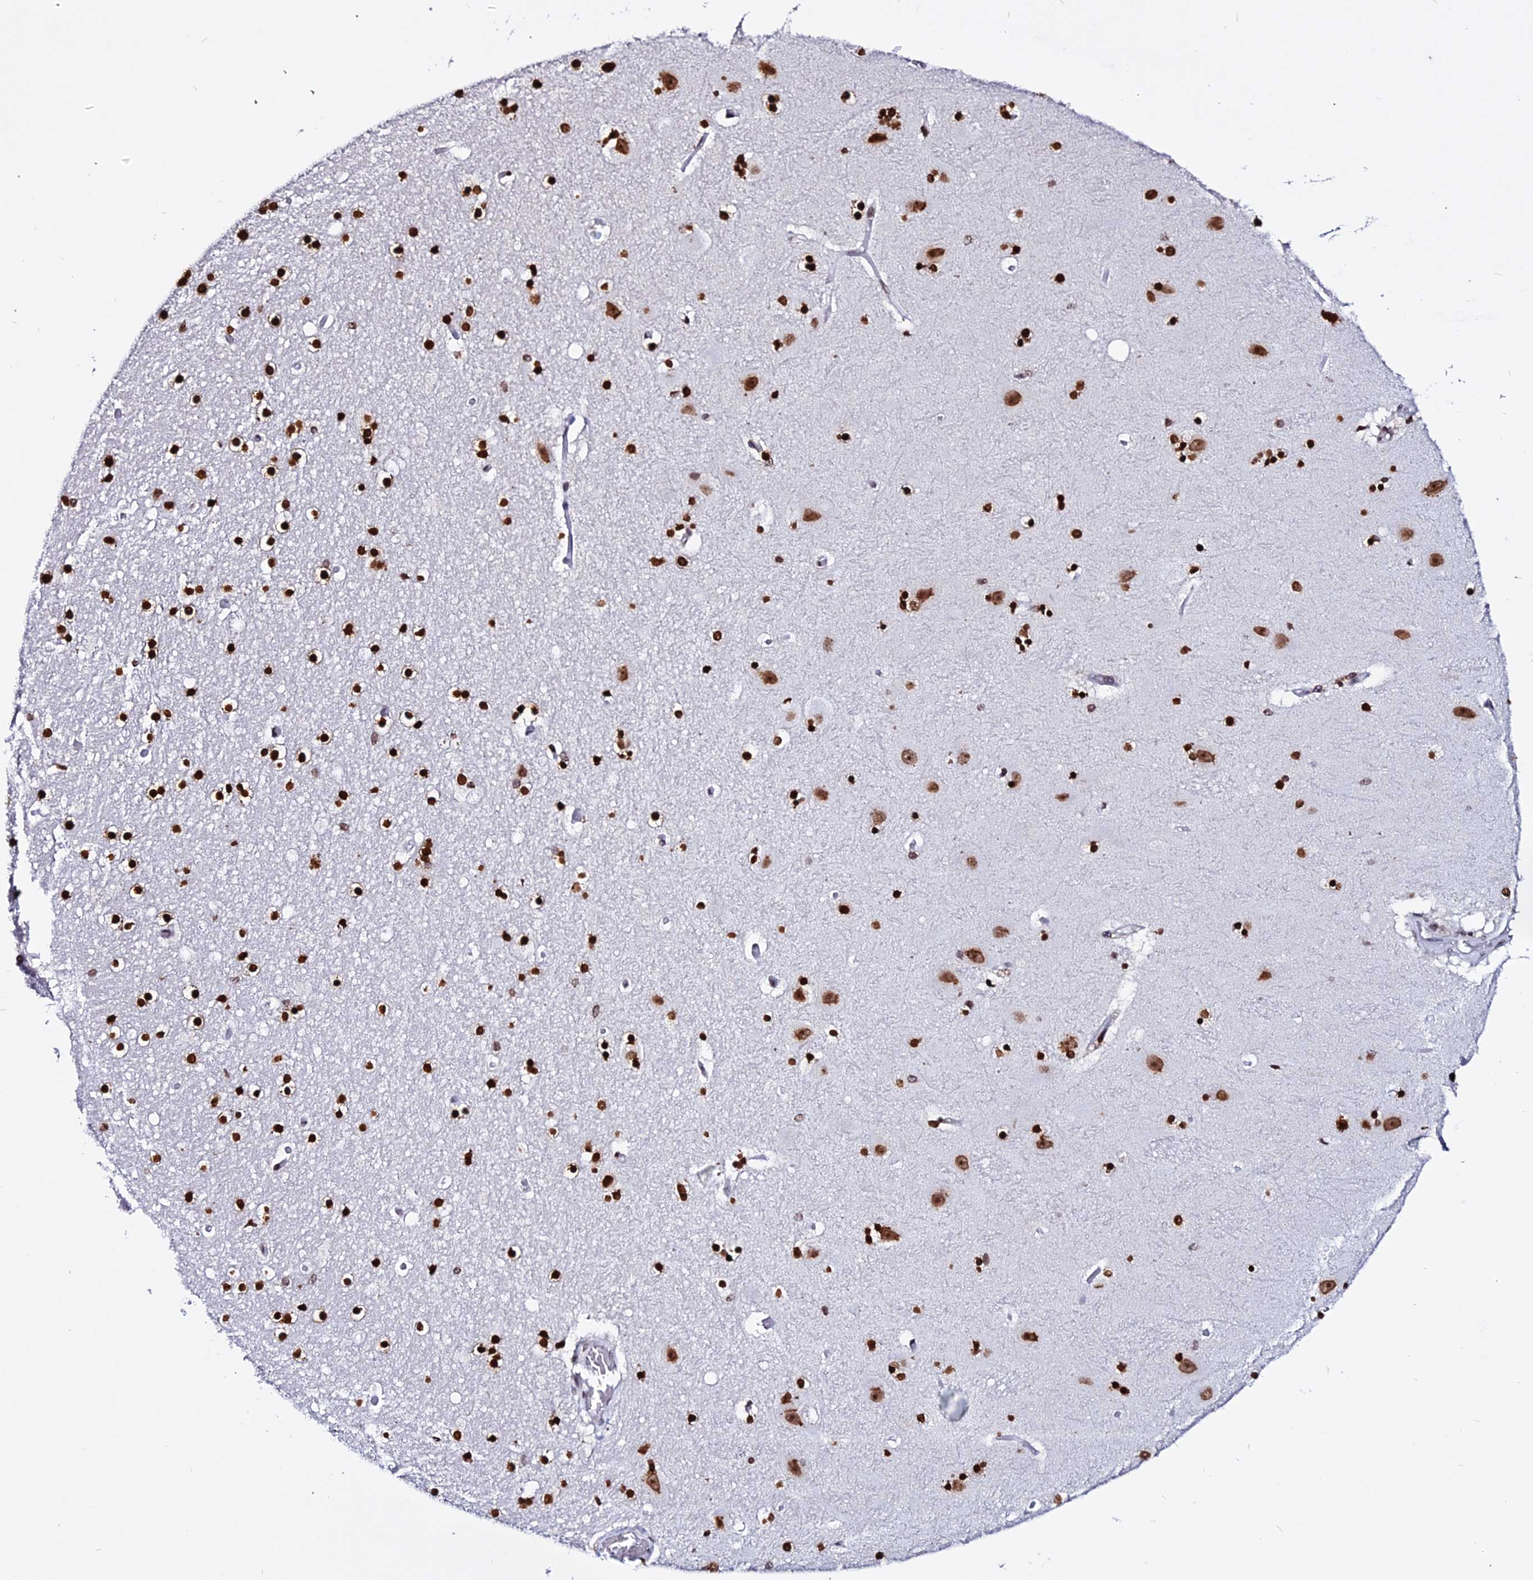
{"staining": {"intensity": "strong", "quantity": ">75%", "location": "nuclear"}, "tissue": "hippocampus", "cell_type": "Glial cells", "image_type": "normal", "snomed": [{"axis": "morphology", "description": "Normal tissue, NOS"}, {"axis": "topography", "description": "Hippocampus"}], "caption": "The histopathology image reveals staining of normal hippocampus, revealing strong nuclear protein expression (brown color) within glial cells.", "gene": "ENSG00000282988", "patient": {"sex": "female", "age": 52}}